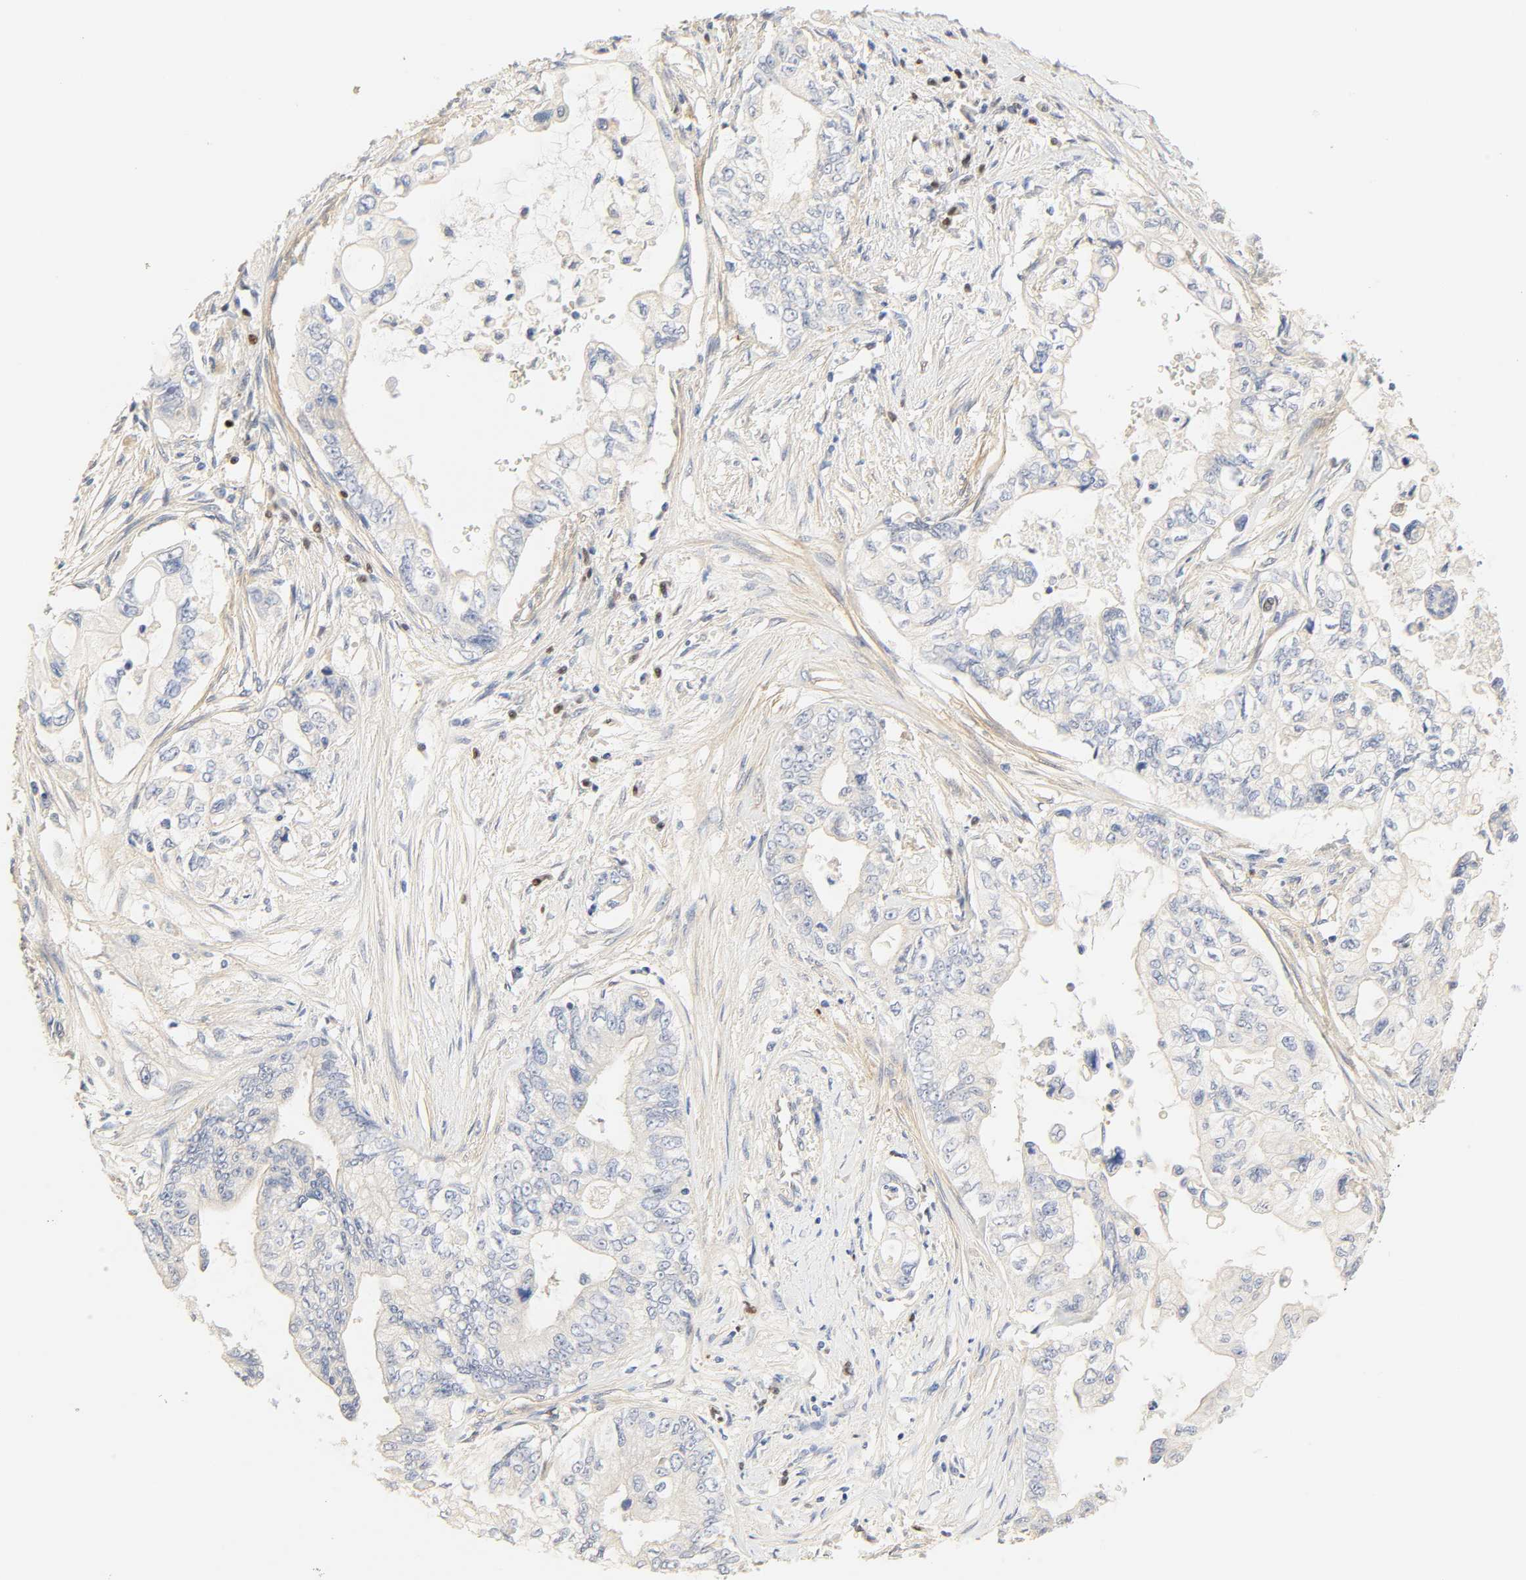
{"staining": {"intensity": "negative", "quantity": "none", "location": "none"}, "tissue": "pancreatic cancer", "cell_type": "Tumor cells", "image_type": "cancer", "snomed": [{"axis": "morphology", "description": "Normal tissue, NOS"}, {"axis": "topography", "description": "Pancreas"}], "caption": "Tumor cells are negative for brown protein staining in pancreatic cancer.", "gene": "BORCS8-MEF2B", "patient": {"sex": "male", "age": 42}}